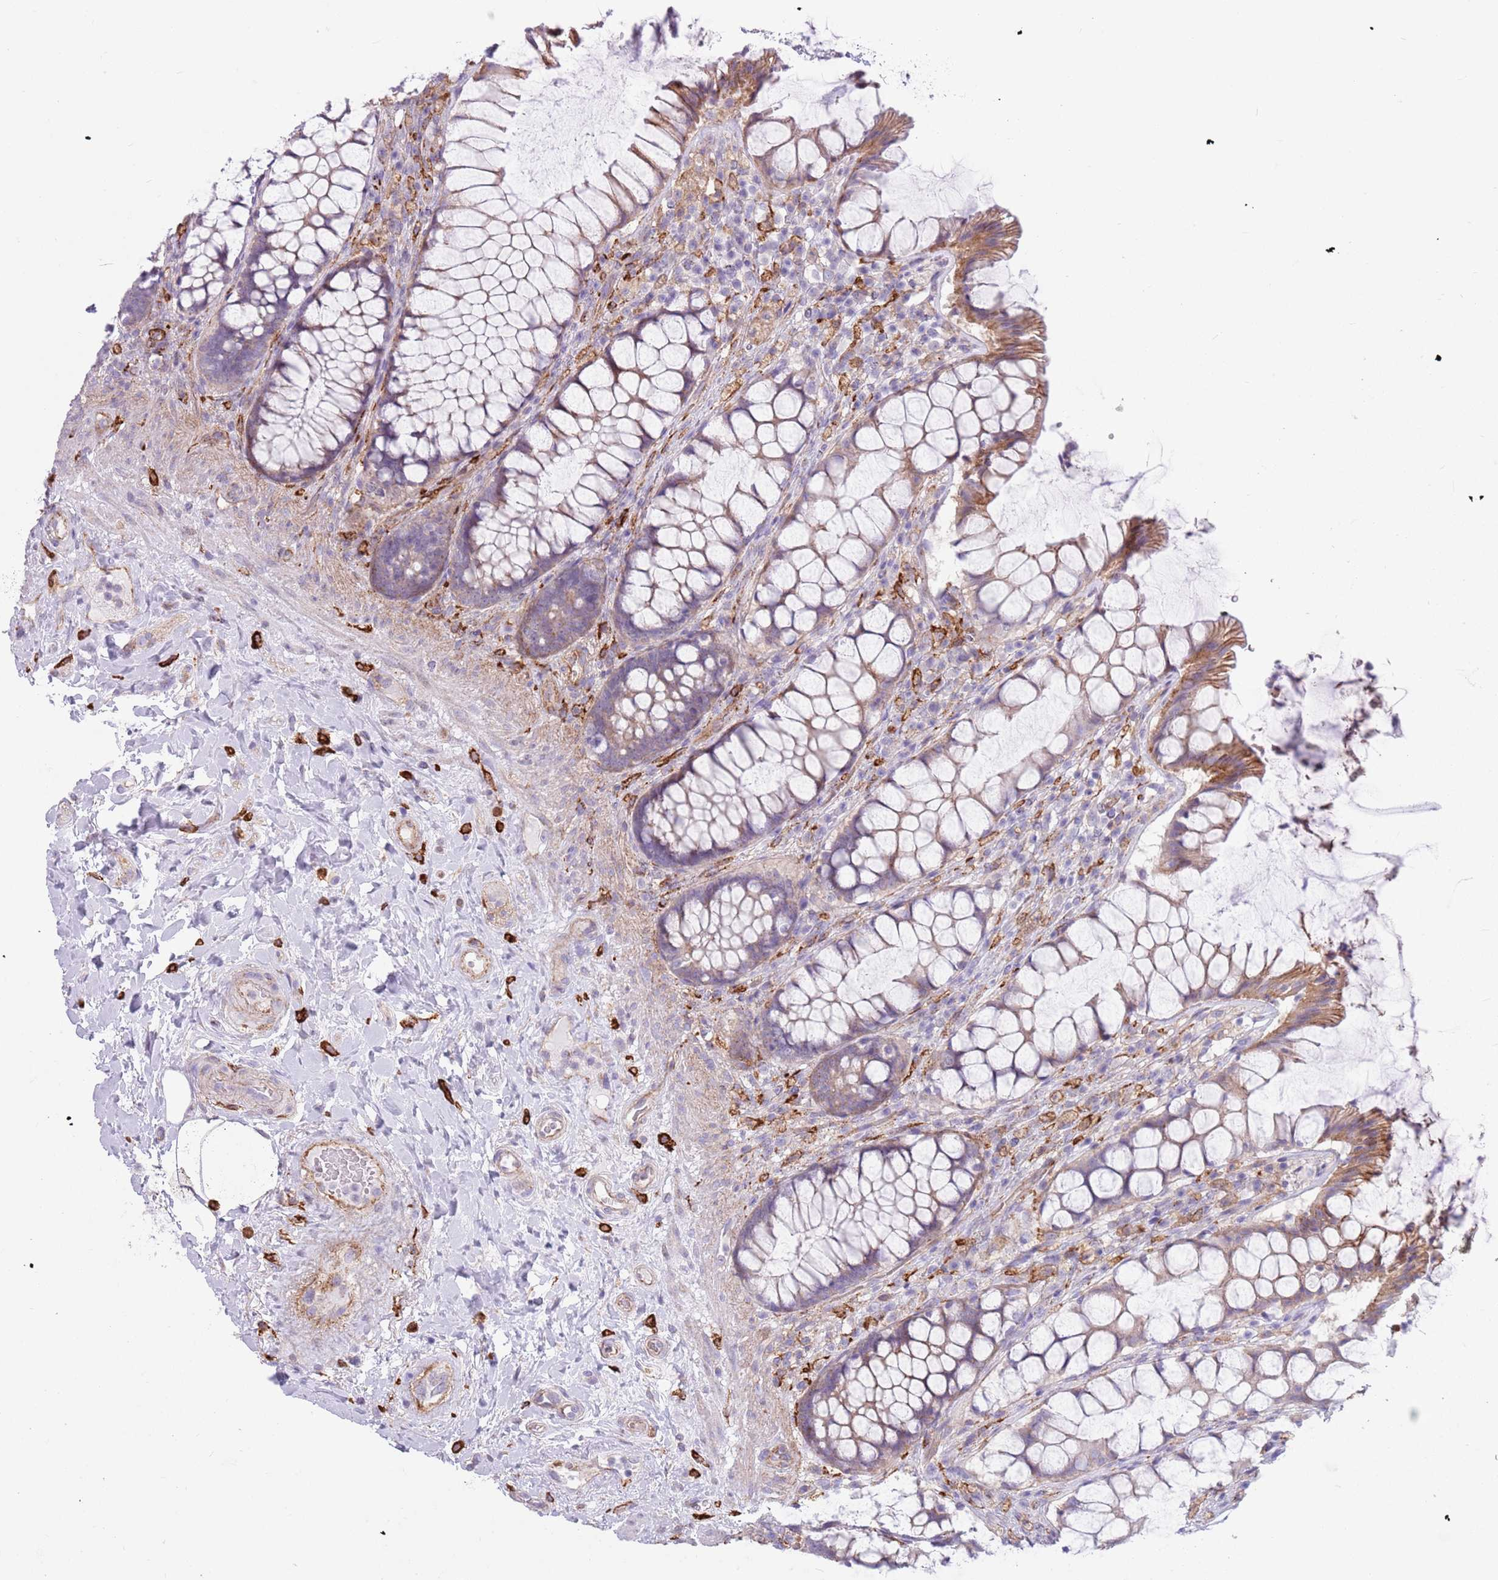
{"staining": {"intensity": "moderate", "quantity": "<25%", "location": "cytoplasmic/membranous"}, "tissue": "rectum", "cell_type": "Glandular cells", "image_type": "normal", "snomed": [{"axis": "morphology", "description": "Normal tissue, NOS"}, {"axis": "topography", "description": "Rectum"}], "caption": "Immunohistochemical staining of normal rectum displays <25% levels of moderate cytoplasmic/membranous protein expression in about <25% of glandular cells. The protein of interest is stained brown, and the nuclei are stained in blue (DAB IHC with brightfield microscopy, high magnification).", "gene": "SNX6", "patient": {"sex": "female", "age": 58}}